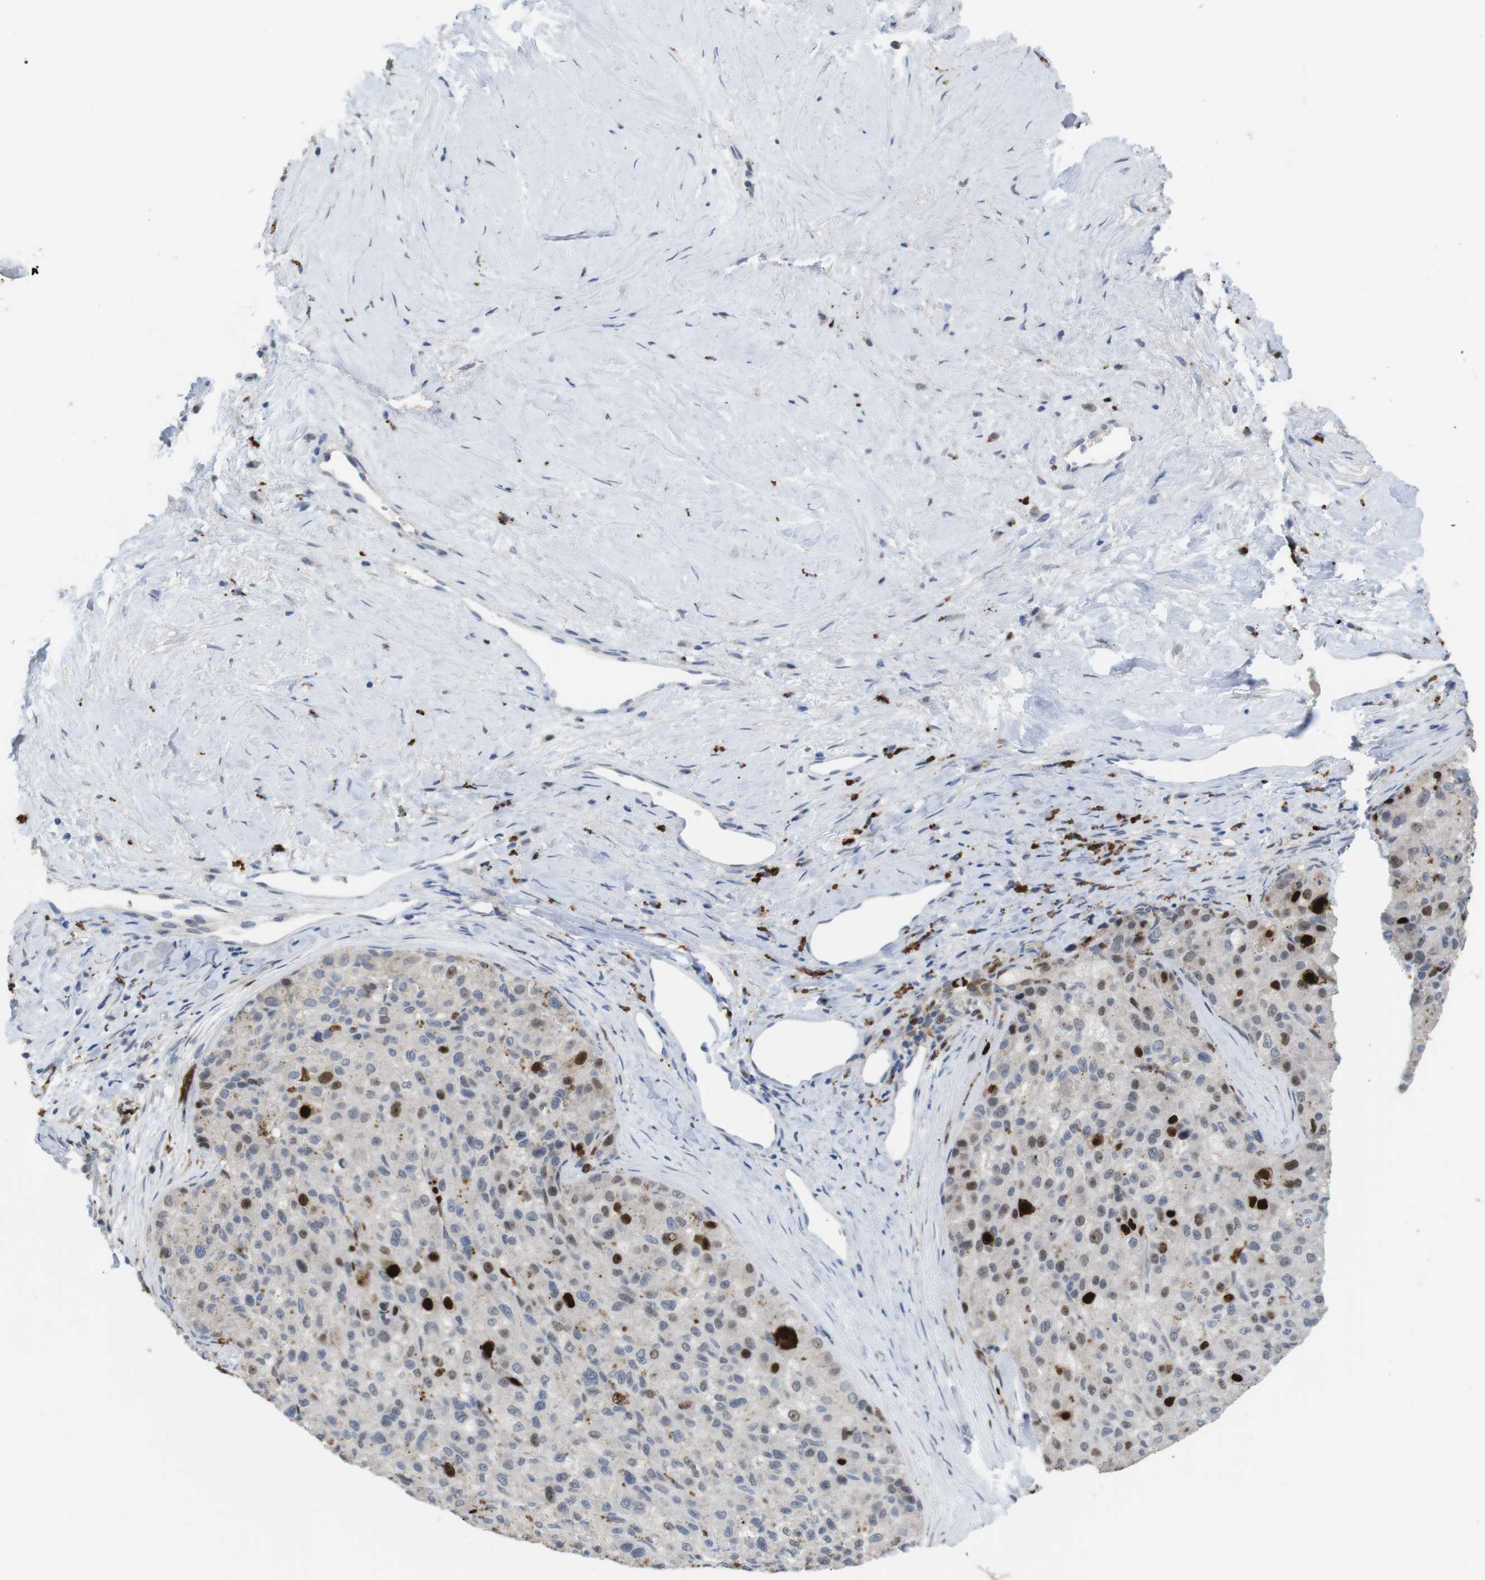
{"staining": {"intensity": "strong", "quantity": "<25%", "location": "nuclear"}, "tissue": "liver cancer", "cell_type": "Tumor cells", "image_type": "cancer", "snomed": [{"axis": "morphology", "description": "Carcinoma, Hepatocellular, NOS"}, {"axis": "topography", "description": "Liver"}], "caption": "Human liver hepatocellular carcinoma stained with a brown dye shows strong nuclear positive expression in about <25% of tumor cells.", "gene": "KPNA2", "patient": {"sex": "male", "age": 80}}